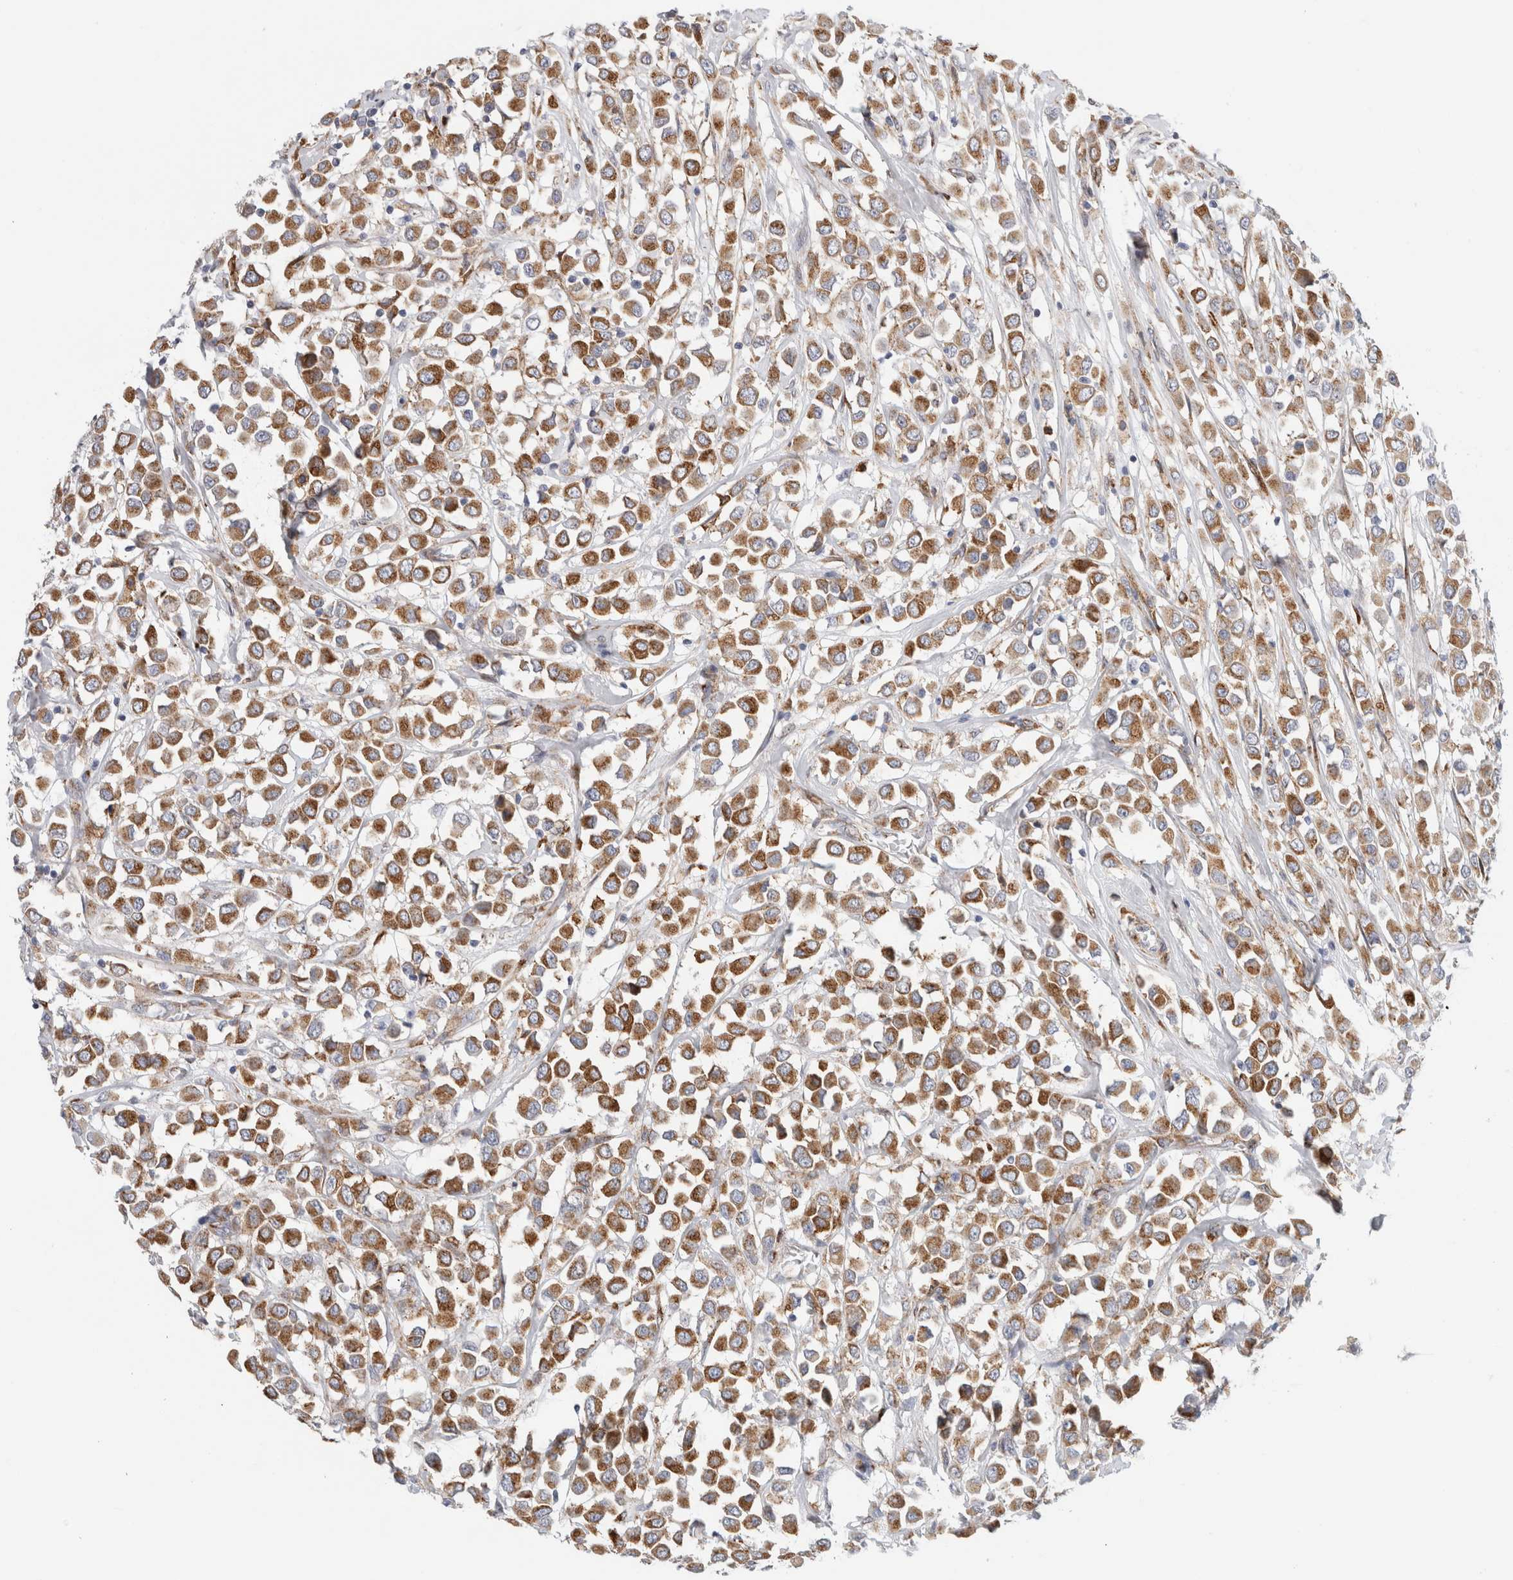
{"staining": {"intensity": "moderate", "quantity": ">75%", "location": "cytoplasmic/membranous"}, "tissue": "breast cancer", "cell_type": "Tumor cells", "image_type": "cancer", "snomed": [{"axis": "morphology", "description": "Duct carcinoma"}, {"axis": "topography", "description": "Breast"}], "caption": "Human breast intraductal carcinoma stained with a protein marker displays moderate staining in tumor cells.", "gene": "MCFD2", "patient": {"sex": "female", "age": 61}}